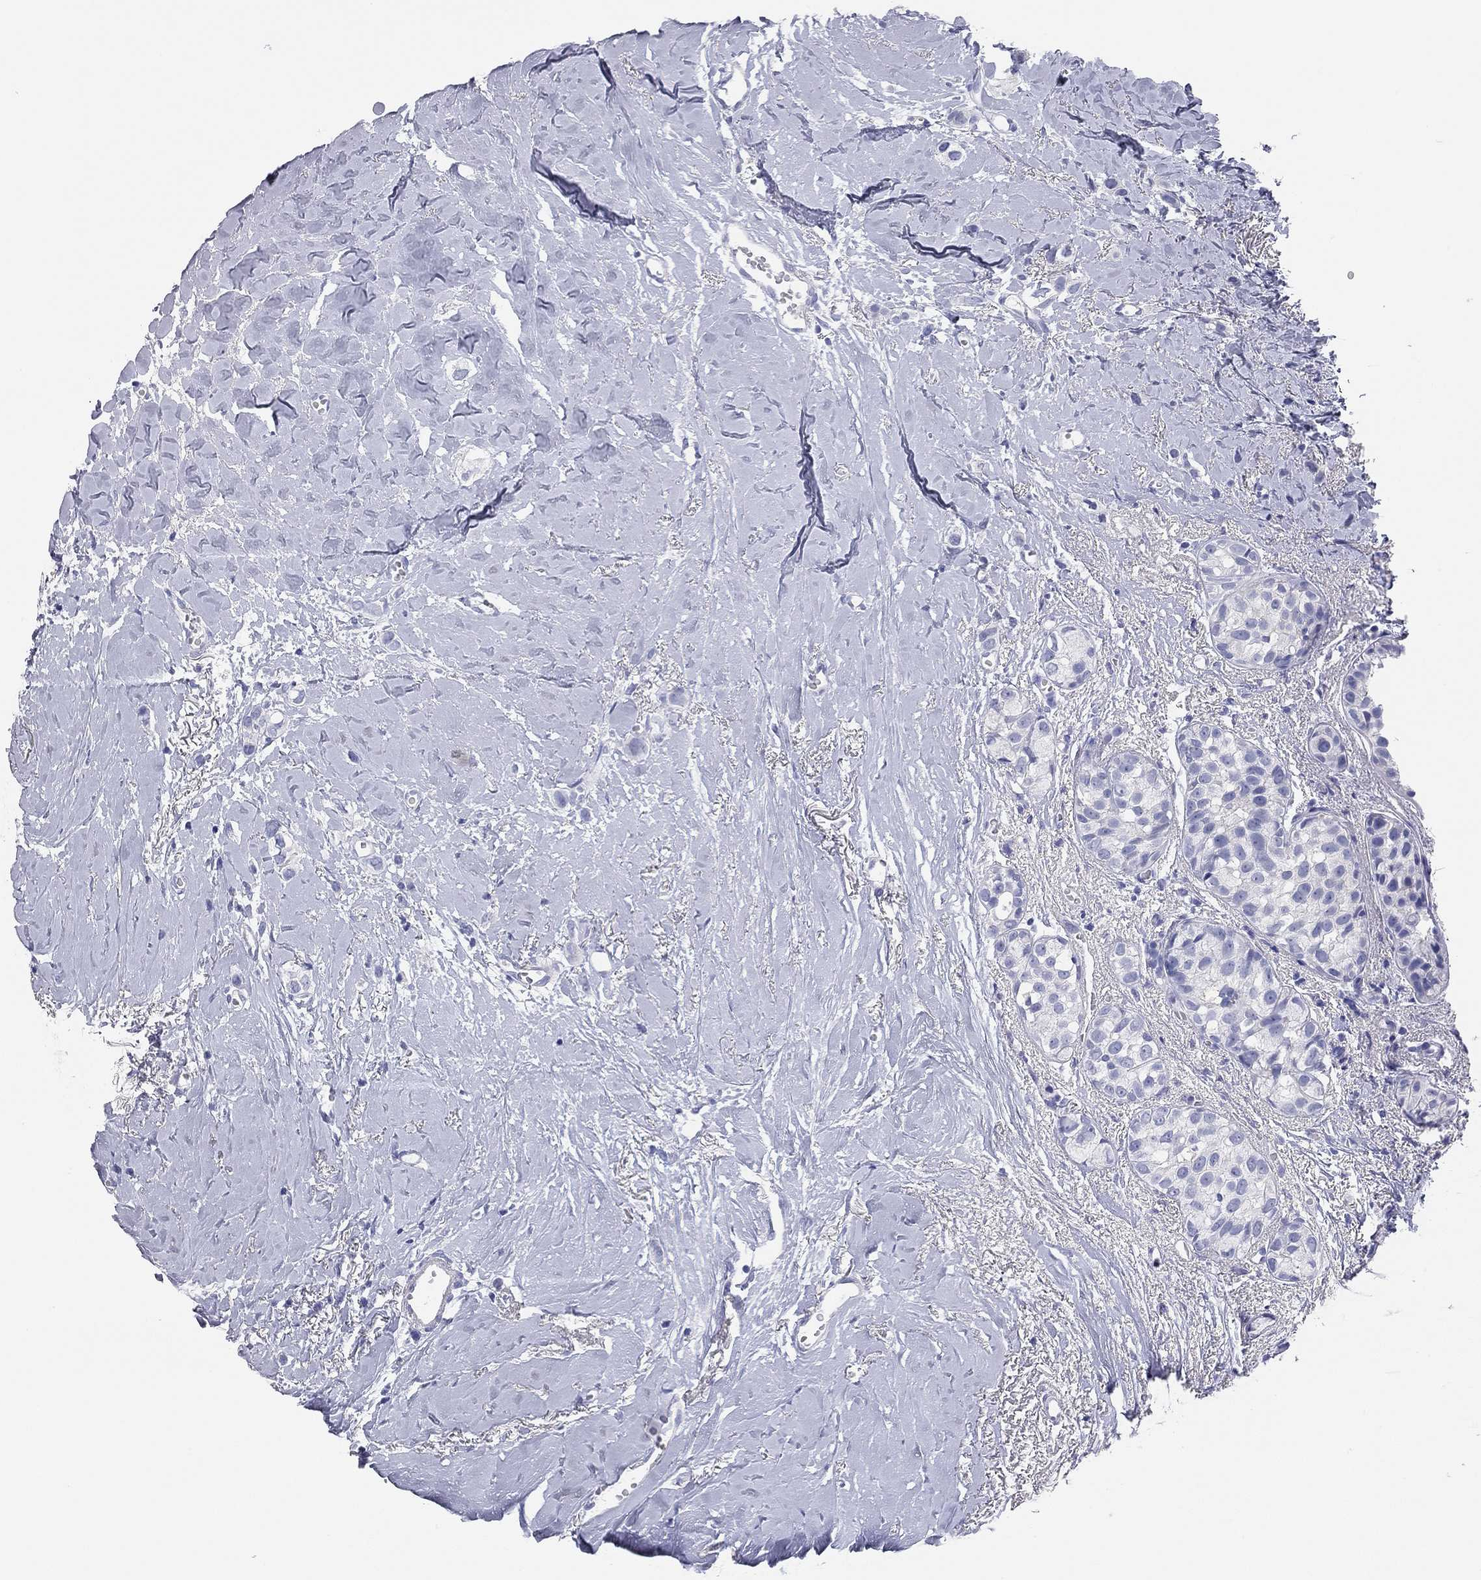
{"staining": {"intensity": "negative", "quantity": "none", "location": "none"}, "tissue": "breast cancer", "cell_type": "Tumor cells", "image_type": "cancer", "snomed": [{"axis": "morphology", "description": "Duct carcinoma"}, {"axis": "topography", "description": "Breast"}], "caption": "This is an IHC histopathology image of breast infiltrating ductal carcinoma. There is no expression in tumor cells.", "gene": "TMEM221", "patient": {"sex": "female", "age": 85}}